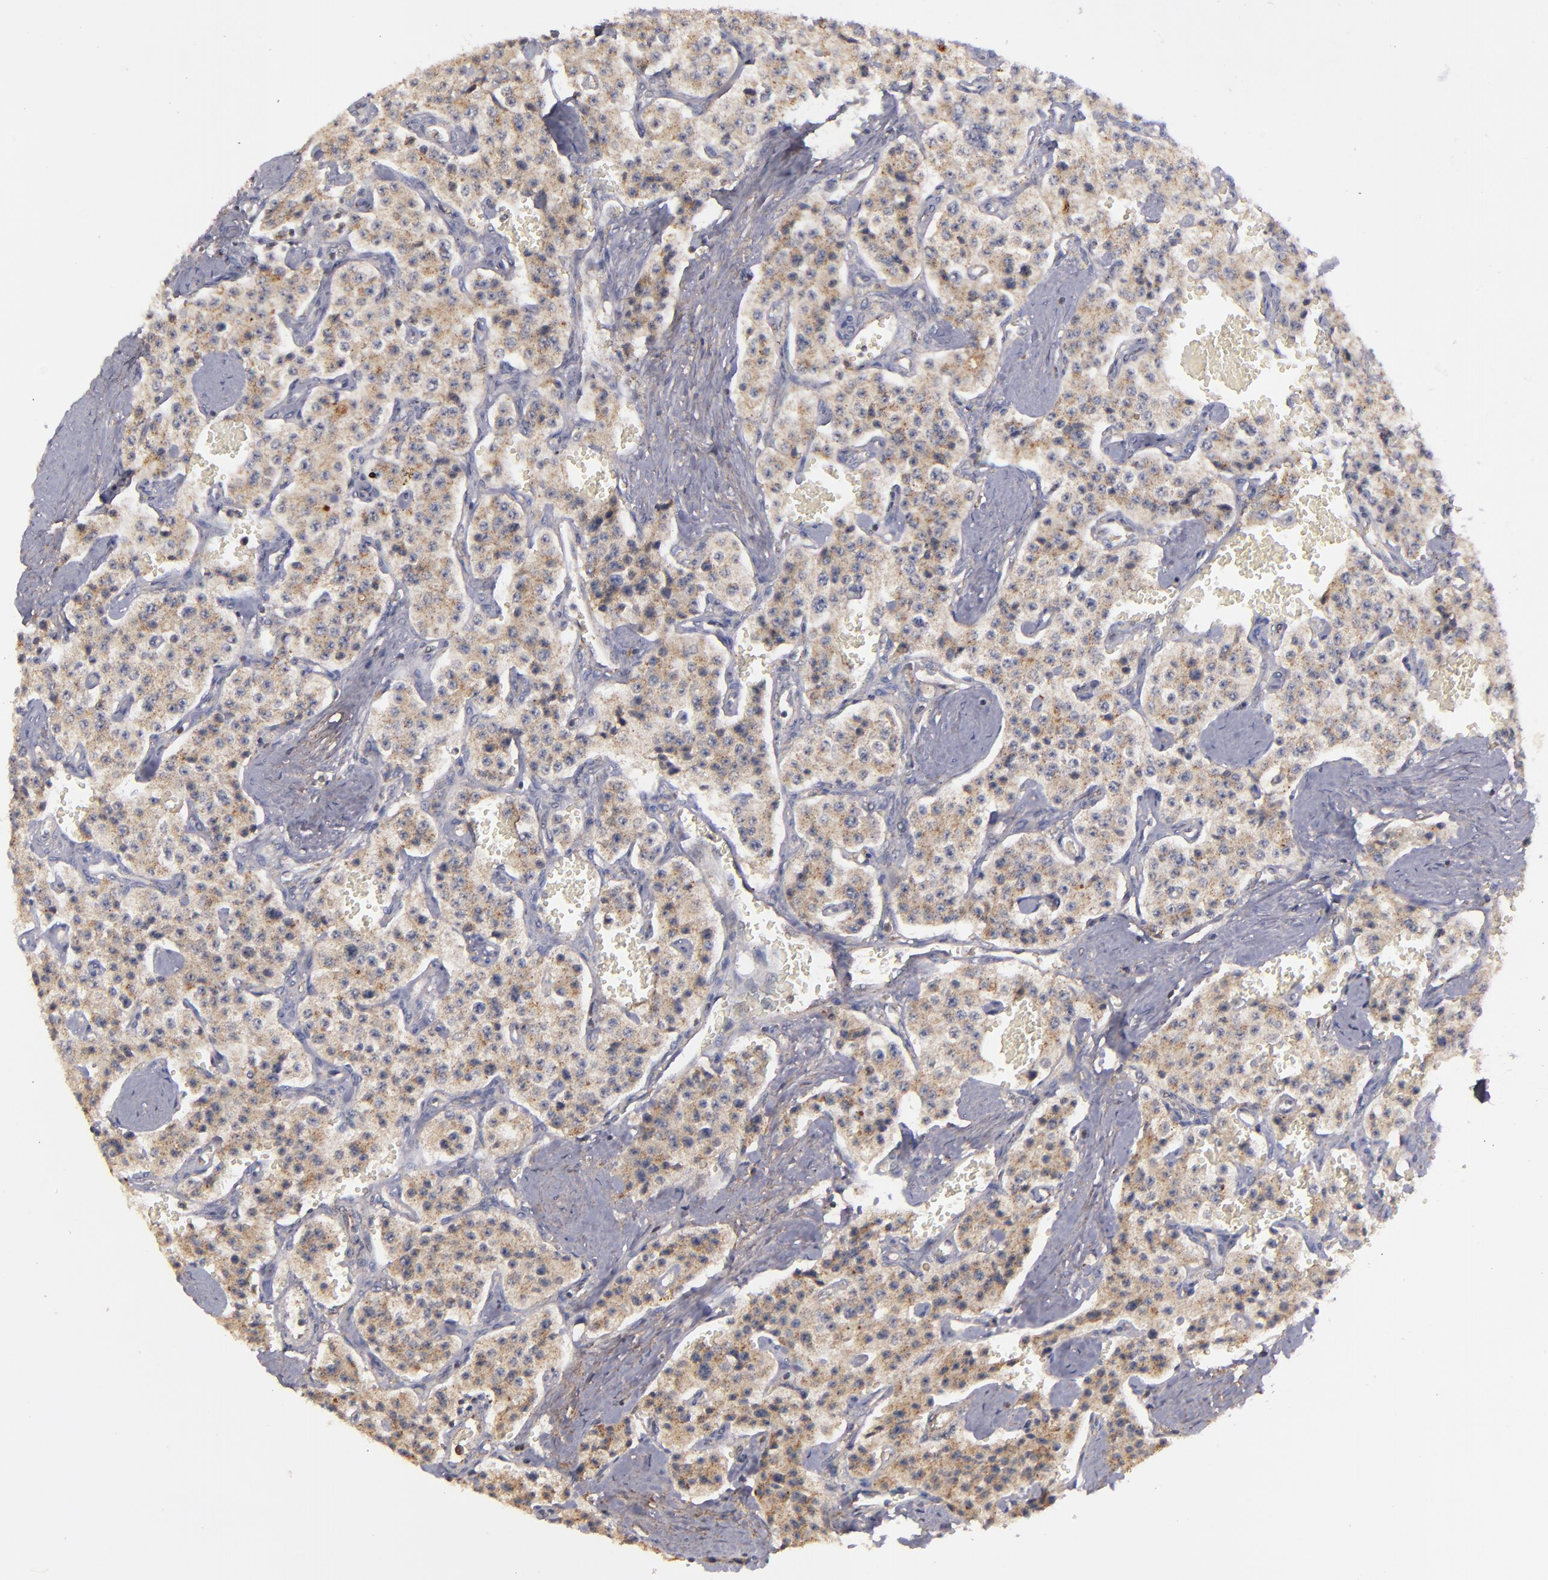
{"staining": {"intensity": "moderate", "quantity": ">75%", "location": "cytoplasmic/membranous"}, "tissue": "carcinoid", "cell_type": "Tumor cells", "image_type": "cancer", "snomed": [{"axis": "morphology", "description": "Carcinoid, malignant, NOS"}, {"axis": "topography", "description": "Small intestine"}], "caption": "Carcinoid stained with DAB (3,3'-diaminobenzidine) IHC exhibits medium levels of moderate cytoplasmic/membranous positivity in about >75% of tumor cells. Using DAB (brown) and hematoxylin (blue) stains, captured at high magnification using brightfield microscopy.", "gene": "ZFYVE1", "patient": {"sex": "male", "age": 52}}